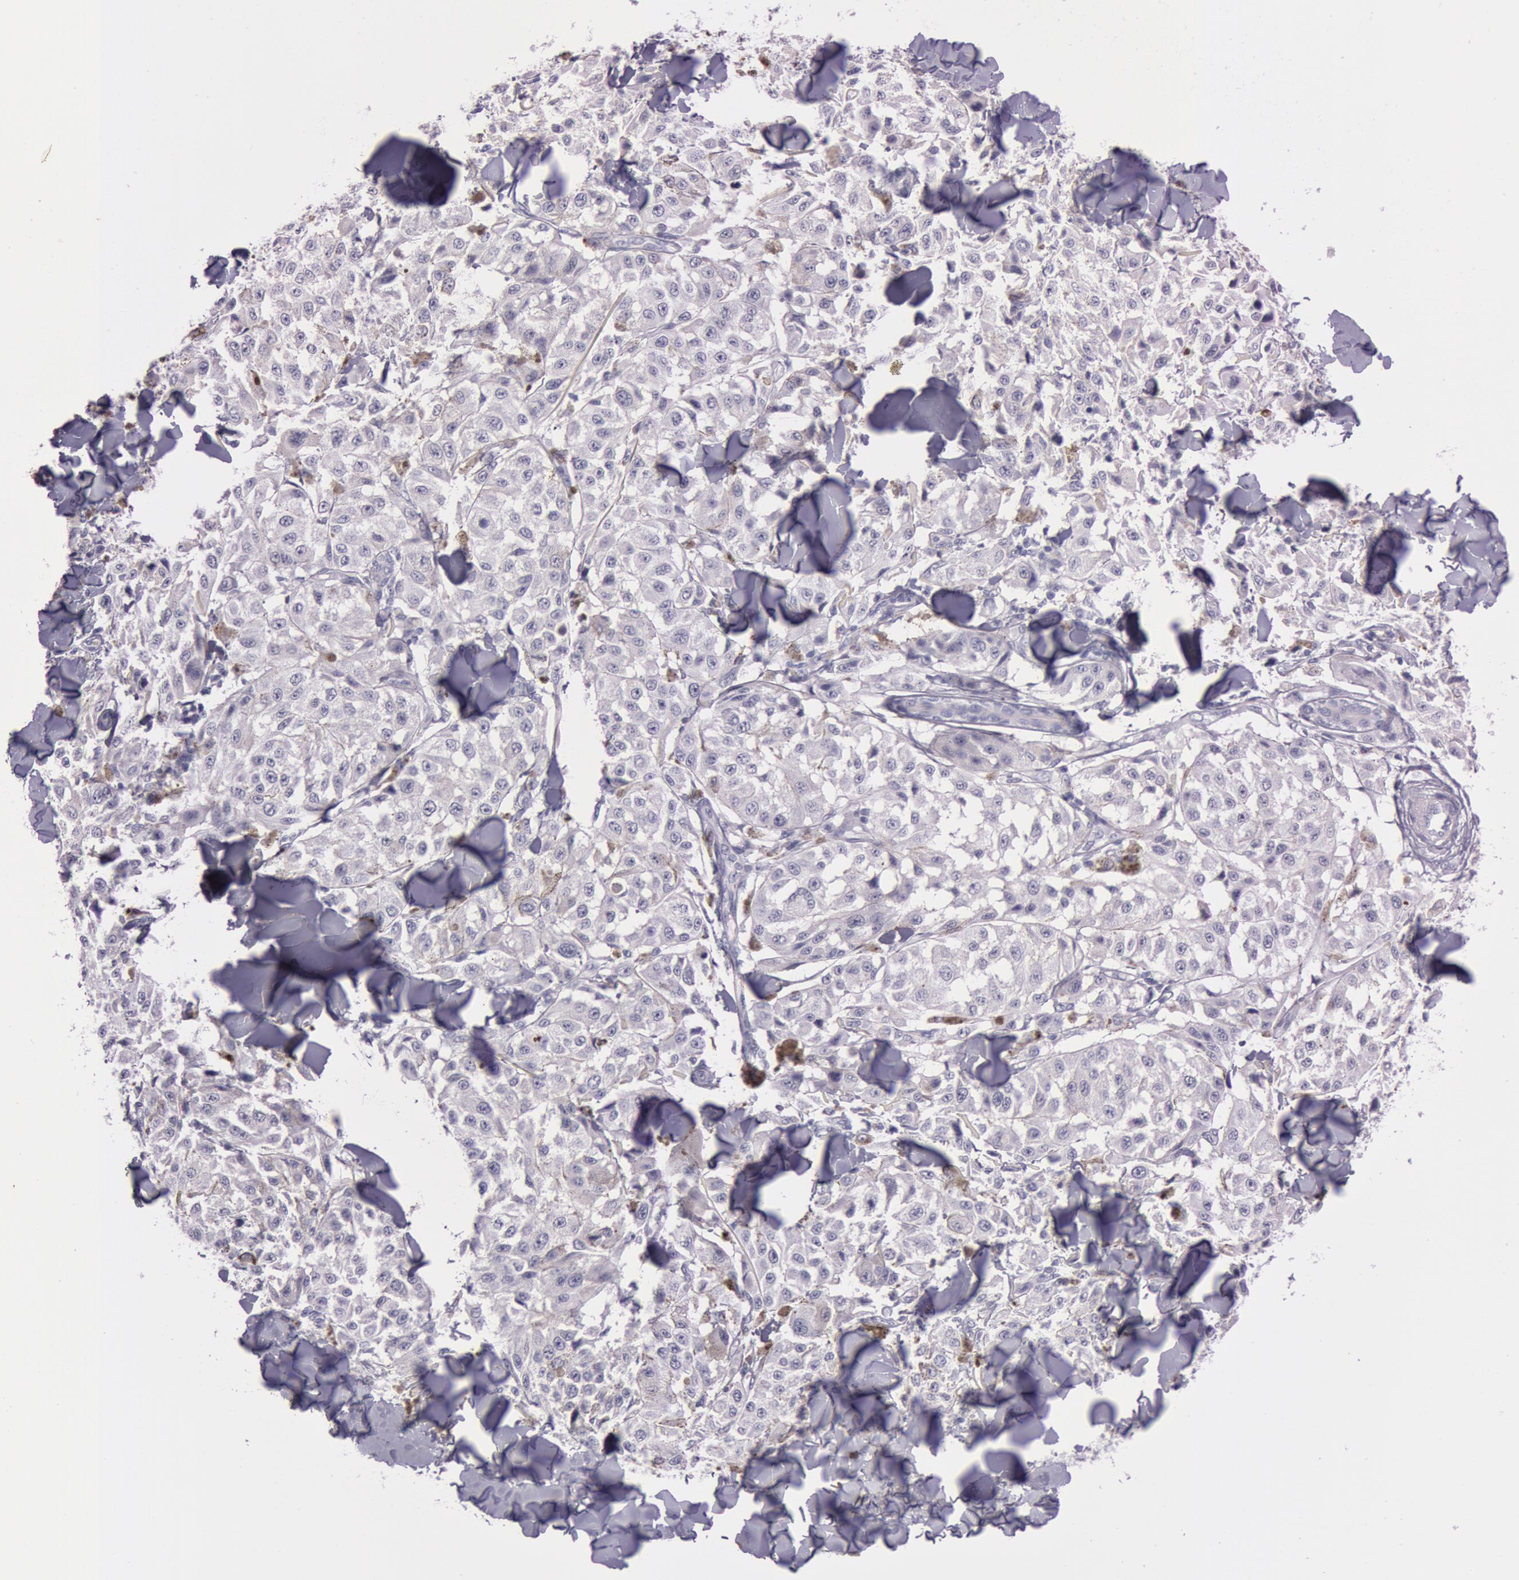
{"staining": {"intensity": "negative", "quantity": "none", "location": "none"}, "tissue": "melanoma", "cell_type": "Tumor cells", "image_type": "cancer", "snomed": [{"axis": "morphology", "description": "Malignant melanoma, NOS"}, {"axis": "topography", "description": "Skin"}], "caption": "This histopathology image is of melanoma stained with IHC to label a protein in brown with the nuclei are counter-stained blue. There is no positivity in tumor cells.", "gene": "S100A7", "patient": {"sex": "female", "age": 64}}